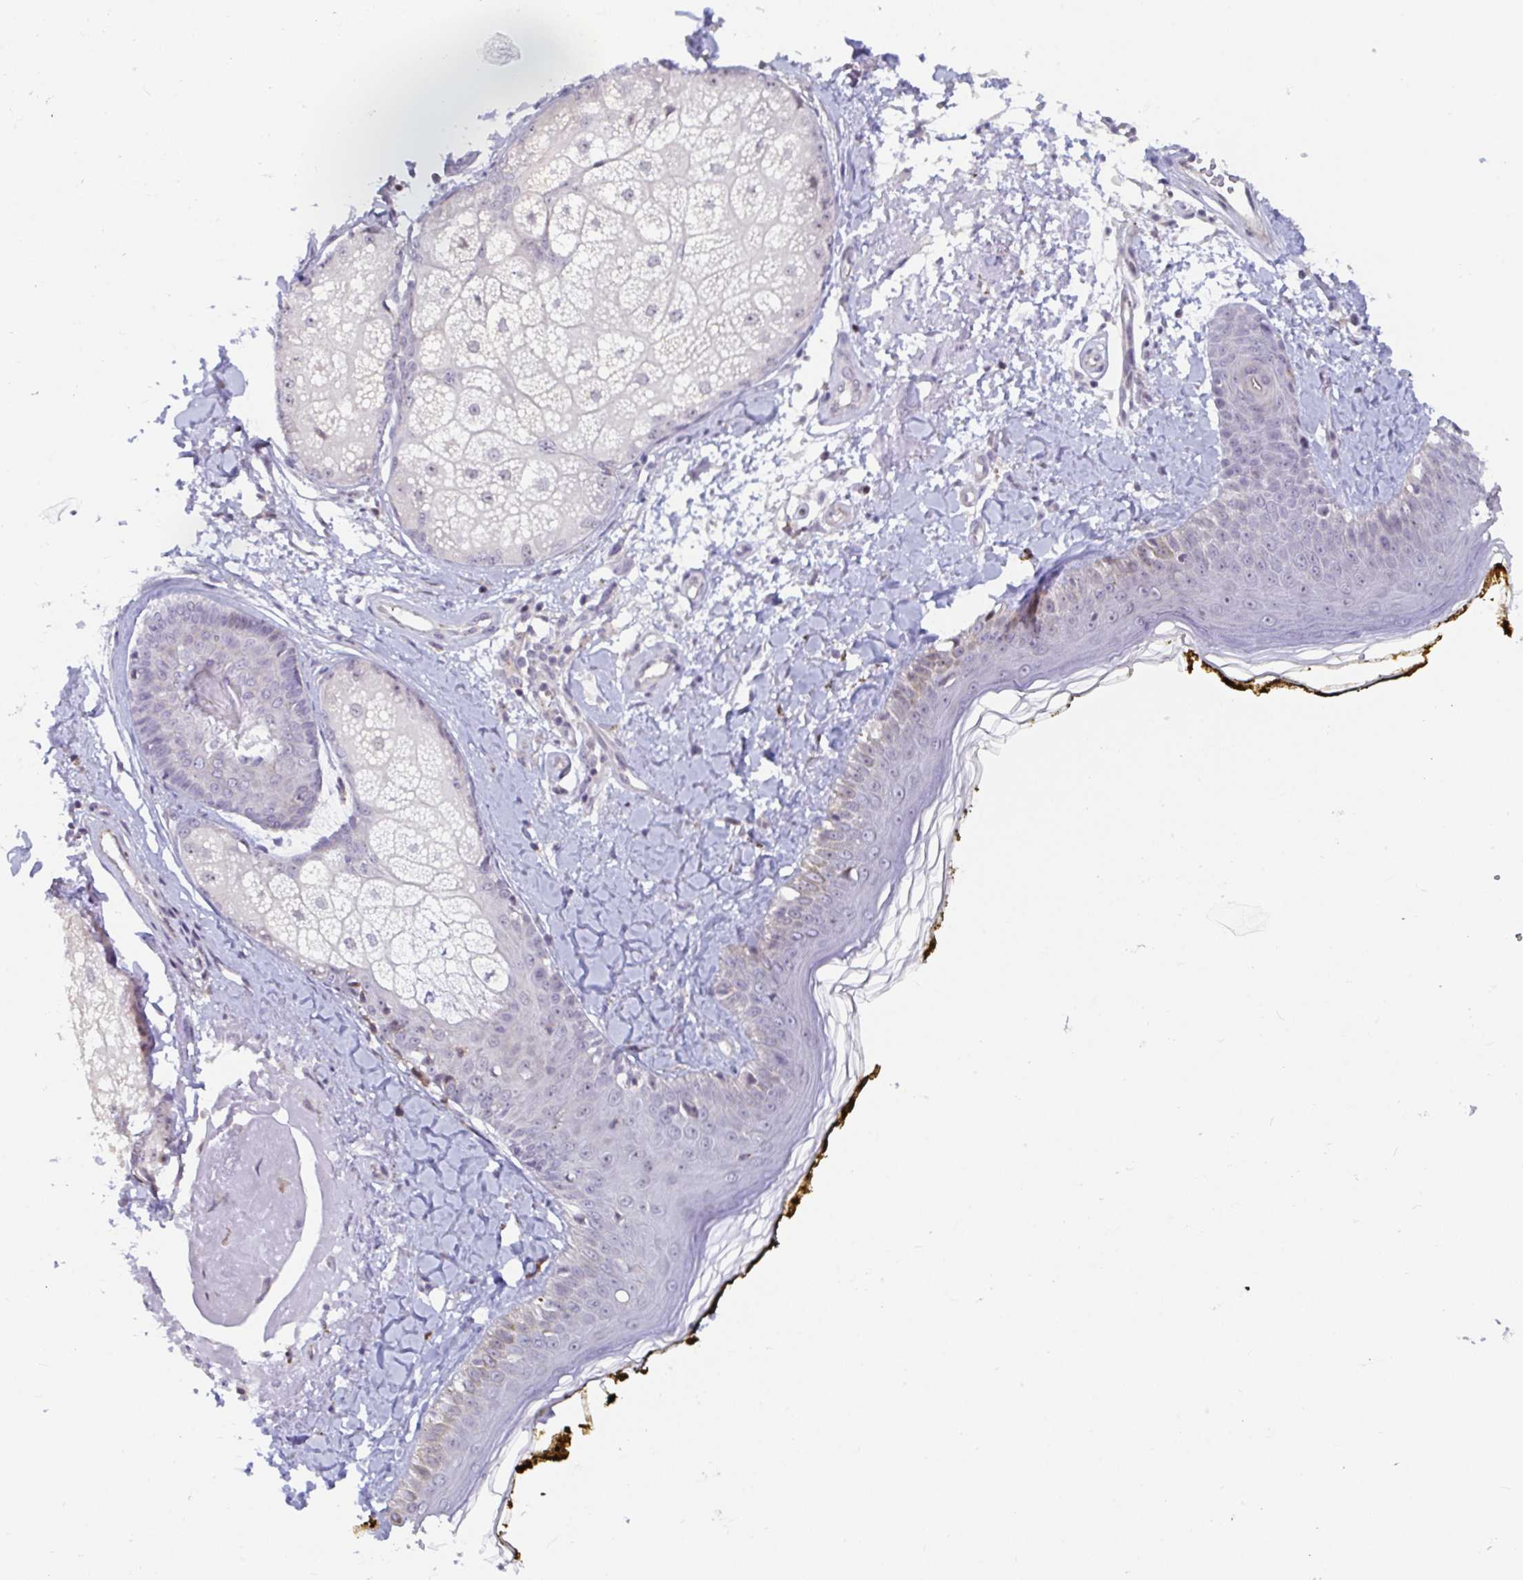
{"staining": {"intensity": "negative", "quantity": "none", "location": "none"}, "tissue": "skin", "cell_type": "Fibroblasts", "image_type": "normal", "snomed": [{"axis": "morphology", "description": "Normal tissue, NOS"}, {"axis": "topography", "description": "Skin"}], "caption": "A high-resolution image shows immunohistochemistry staining of normal skin, which shows no significant expression in fibroblasts.", "gene": "WDR72", "patient": {"sex": "male", "age": 76}}